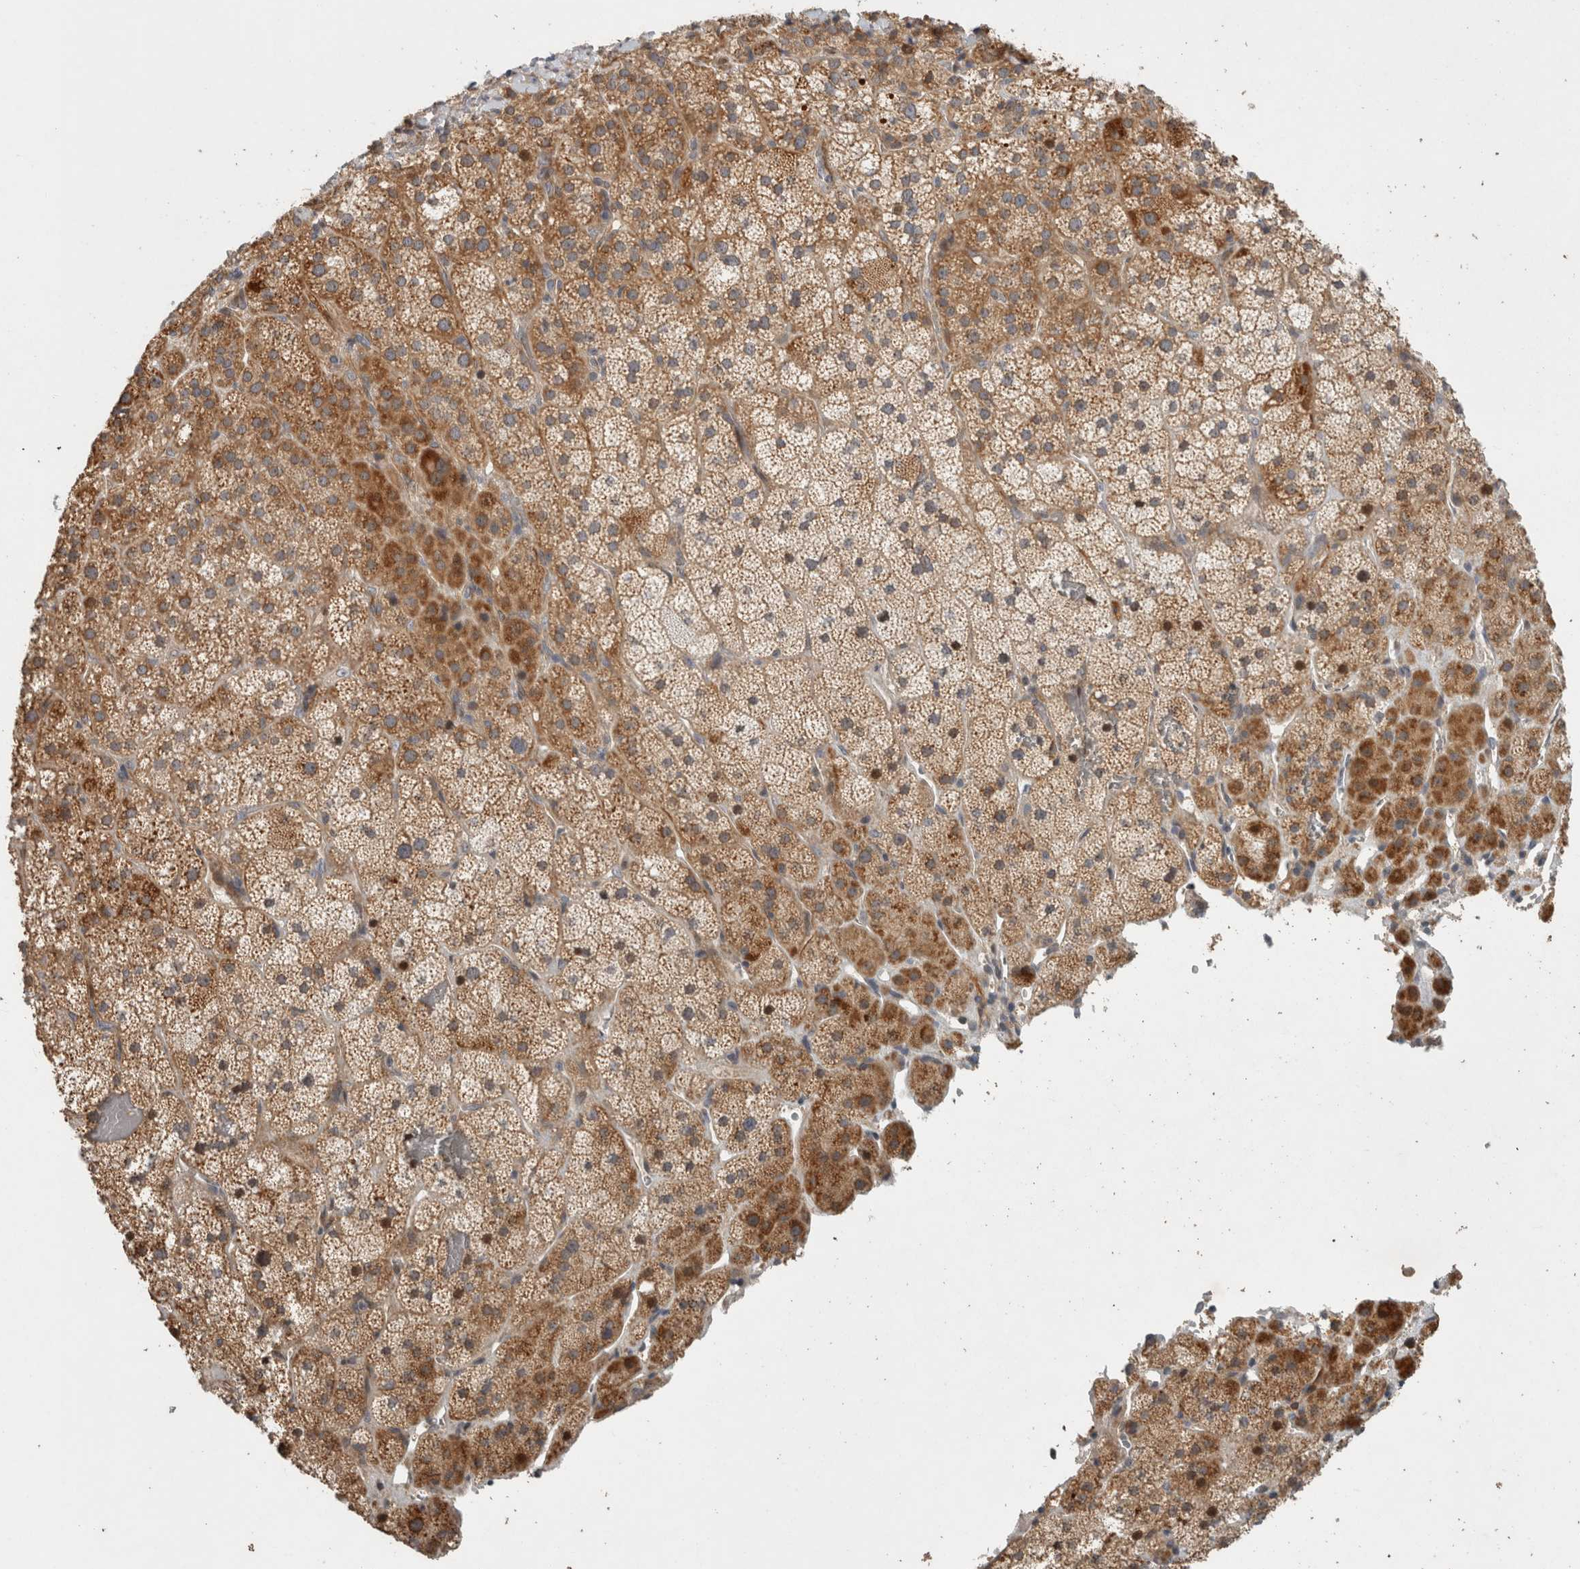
{"staining": {"intensity": "moderate", "quantity": ">75%", "location": "cytoplasmic/membranous"}, "tissue": "adrenal gland", "cell_type": "Glandular cells", "image_type": "normal", "snomed": [{"axis": "morphology", "description": "Normal tissue, NOS"}, {"axis": "topography", "description": "Adrenal gland"}], "caption": "This is a micrograph of immunohistochemistry (IHC) staining of unremarkable adrenal gland, which shows moderate positivity in the cytoplasmic/membranous of glandular cells.", "gene": "SIPA1L2", "patient": {"sex": "male", "age": 57}}